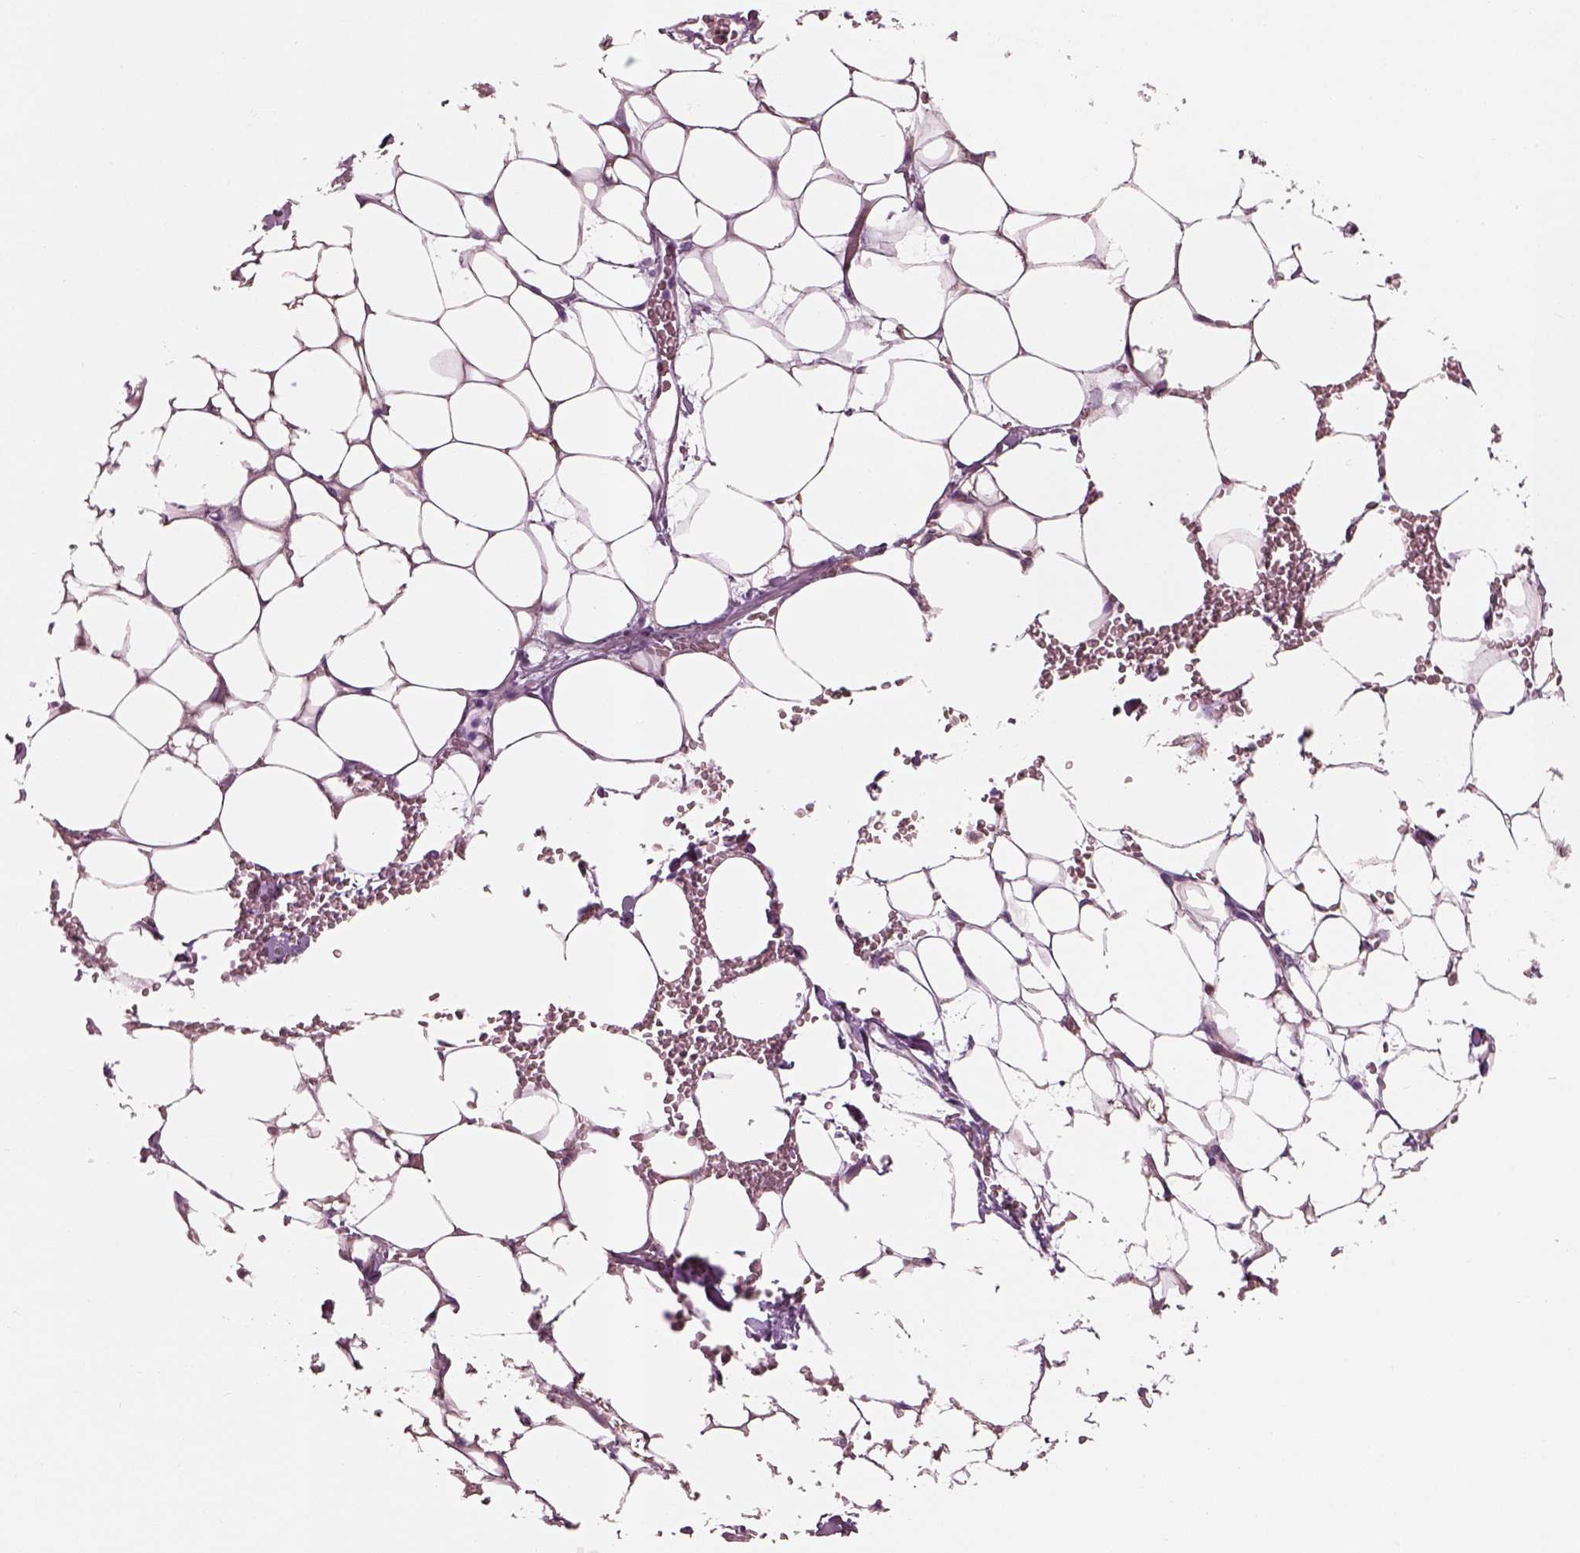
{"staining": {"intensity": "moderate", "quantity": "<25%", "location": "cytoplasmic/membranous"}, "tissue": "adrenal gland", "cell_type": "Glandular cells", "image_type": "normal", "snomed": [{"axis": "morphology", "description": "Normal tissue, NOS"}, {"axis": "topography", "description": "Adrenal gland"}], "caption": "Immunohistochemical staining of benign adrenal gland demonstrates moderate cytoplasmic/membranous protein staining in approximately <25% of glandular cells. (DAB (3,3'-diaminobenzidine) = brown stain, brightfield microscopy at high magnification).", "gene": "SLC27A2", "patient": {"sex": "male", "age": 53}}